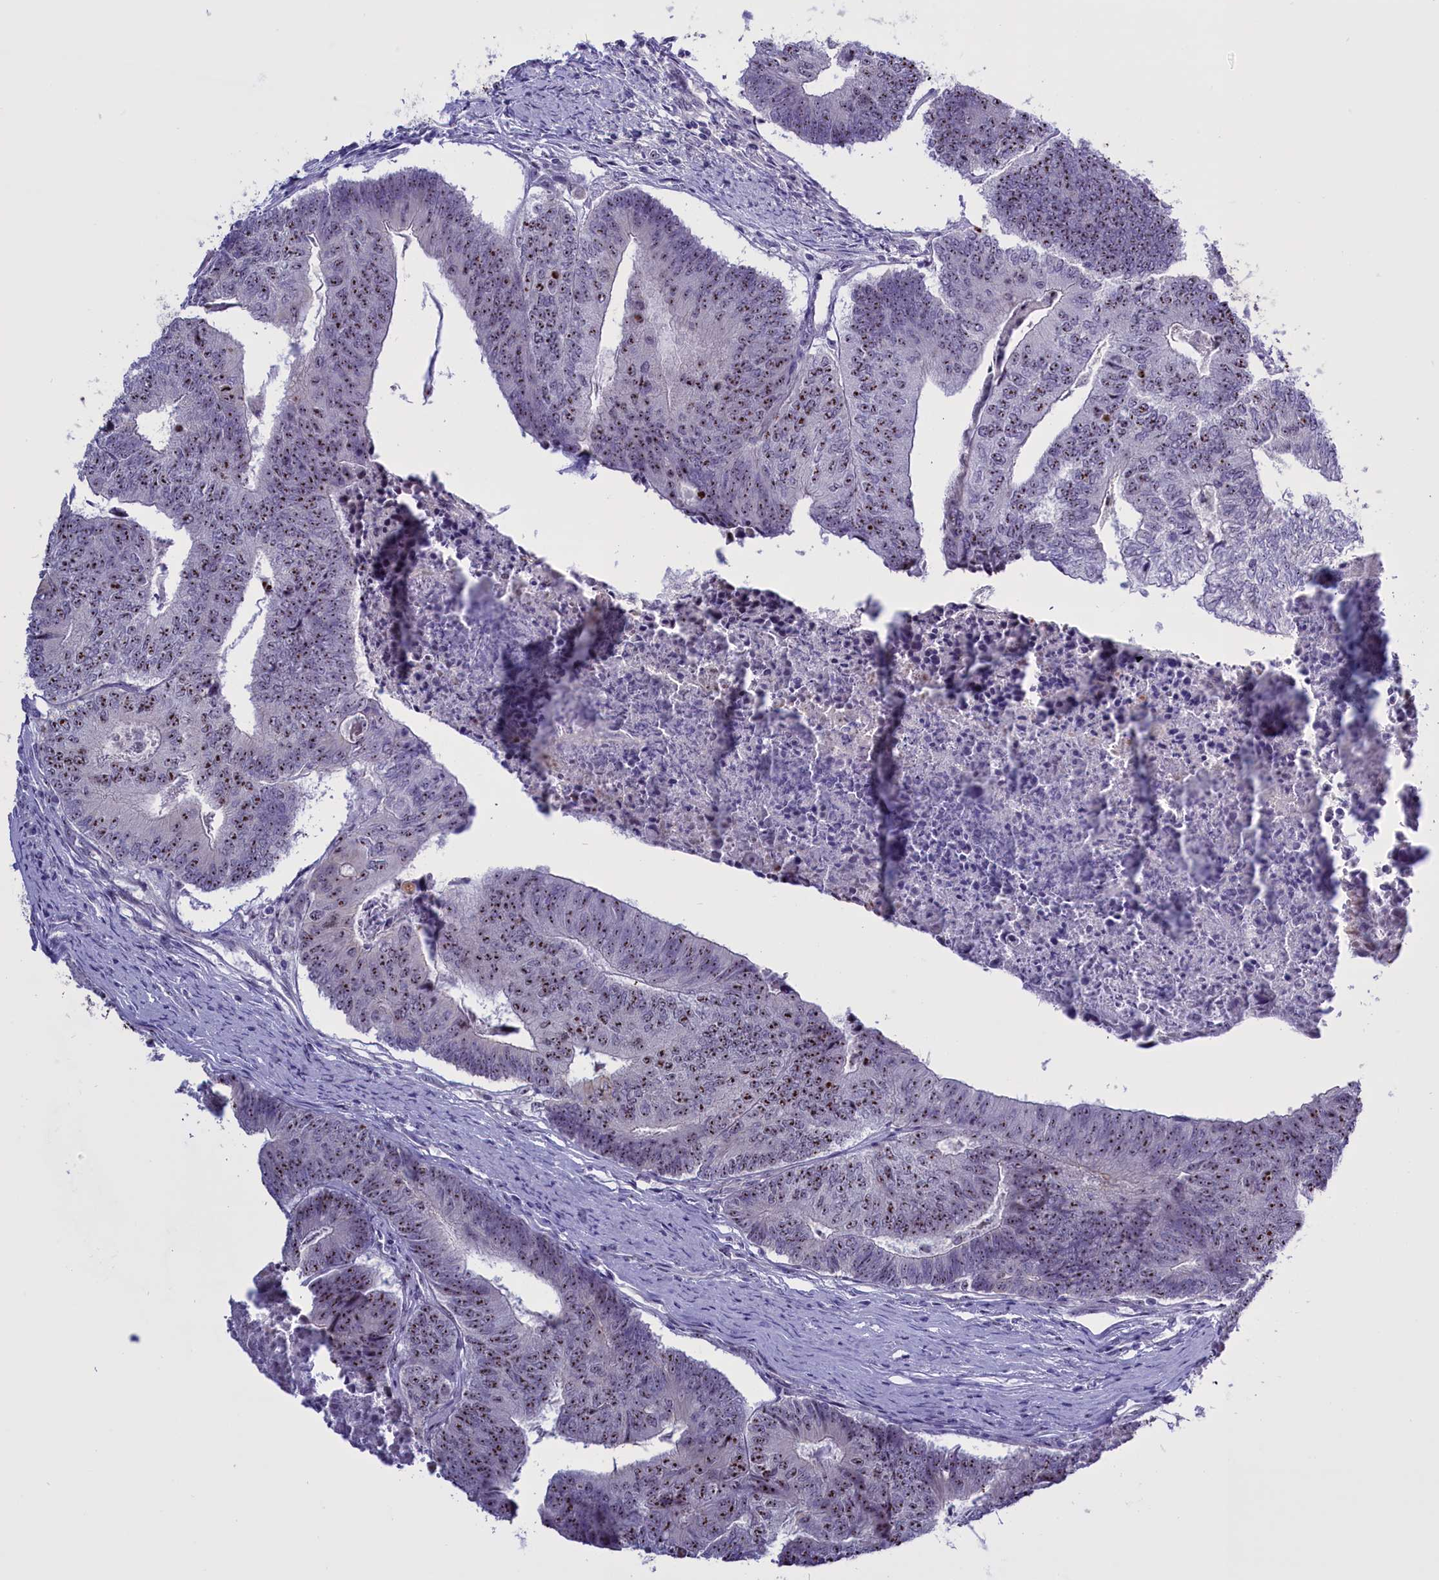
{"staining": {"intensity": "moderate", "quantity": ">75%", "location": "nuclear"}, "tissue": "colorectal cancer", "cell_type": "Tumor cells", "image_type": "cancer", "snomed": [{"axis": "morphology", "description": "Adenocarcinoma, NOS"}, {"axis": "topography", "description": "Colon"}], "caption": "An immunohistochemistry (IHC) photomicrograph of neoplastic tissue is shown. Protein staining in brown shows moderate nuclear positivity in colorectal cancer (adenocarcinoma) within tumor cells. (DAB = brown stain, brightfield microscopy at high magnification).", "gene": "TBL3", "patient": {"sex": "female", "age": 67}}